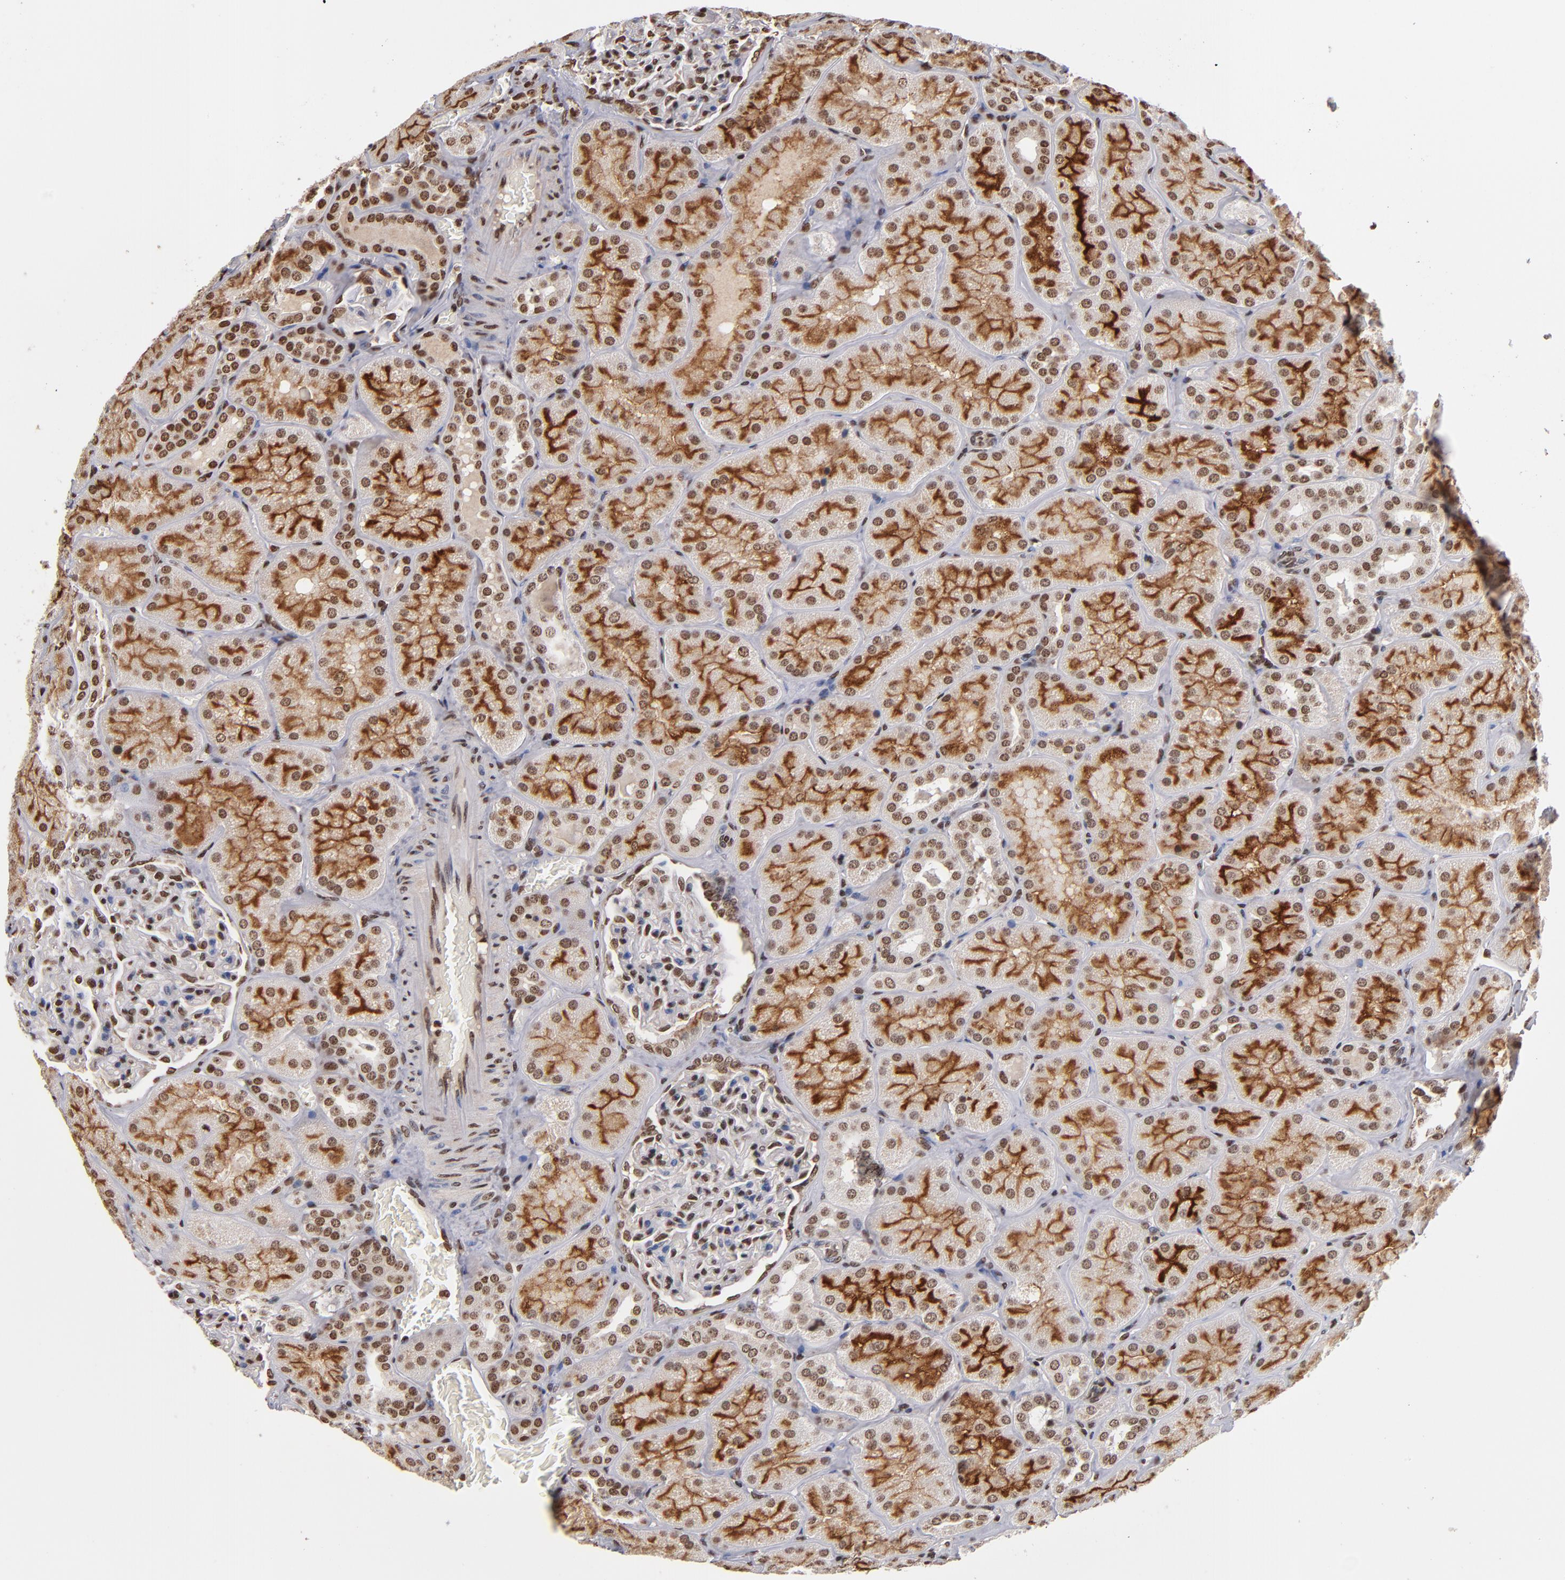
{"staining": {"intensity": "moderate", "quantity": "<25%", "location": "nuclear"}, "tissue": "kidney", "cell_type": "Cells in glomeruli", "image_type": "normal", "snomed": [{"axis": "morphology", "description": "Normal tissue, NOS"}, {"axis": "topography", "description": "Kidney"}], "caption": "Cells in glomeruli demonstrate low levels of moderate nuclear expression in approximately <25% of cells in normal kidney. (brown staining indicates protein expression, while blue staining denotes nuclei).", "gene": "ABL2", "patient": {"sex": "male", "age": 28}}